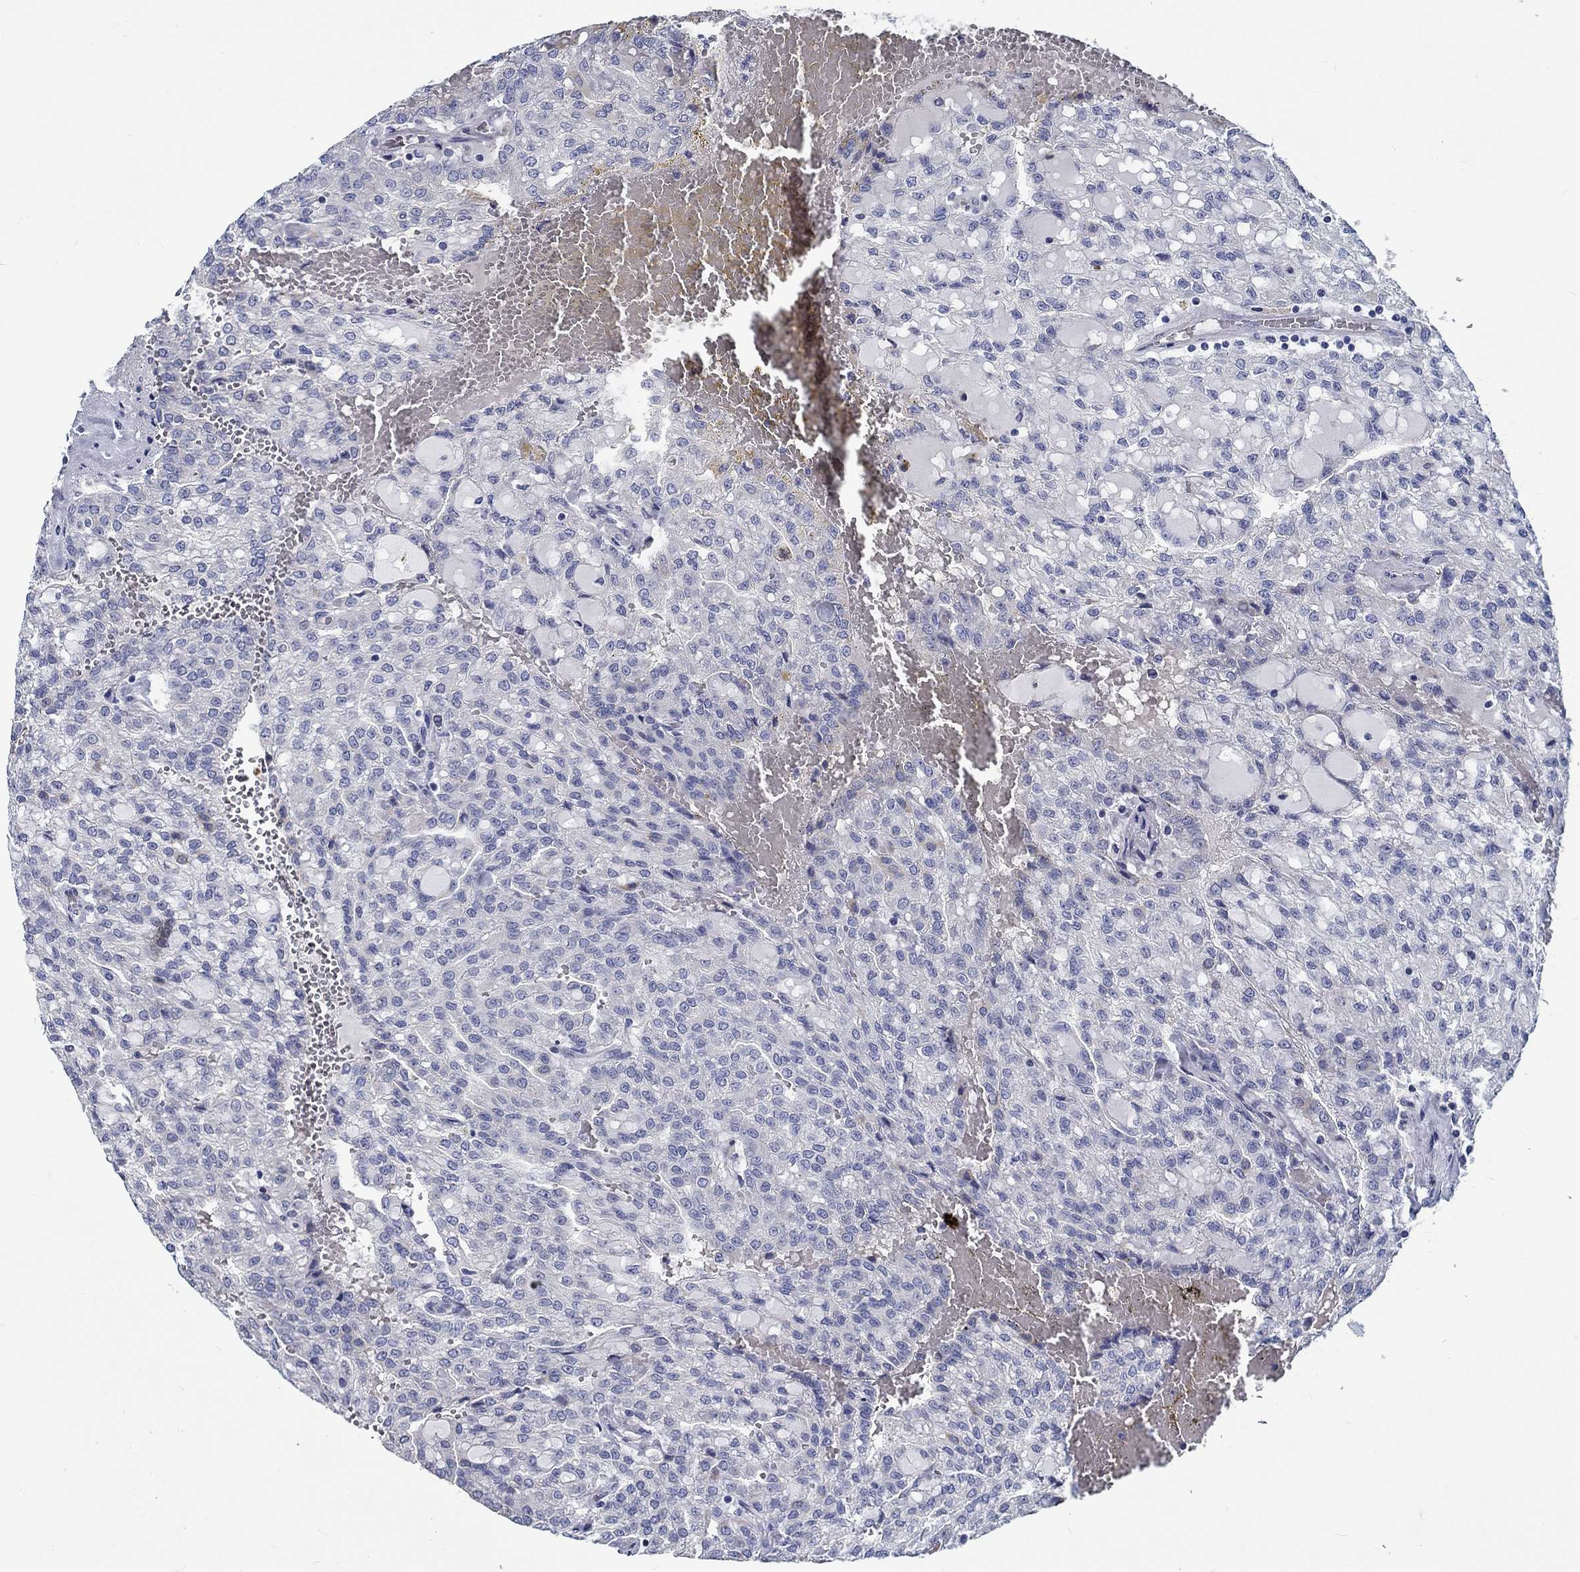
{"staining": {"intensity": "negative", "quantity": "none", "location": "none"}, "tissue": "renal cancer", "cell_type": "Tumor cells", "image_type": "cancer", "snomed": [{"axis": "morphology", "description": "Adenocarcinoma, NOS"}, {"axis": "topography", "description": "Kidney"}], "caption": "The photomicrograph exhibits no staining of tumor cells in renal adenocarcinoma.", "gene": "MYBPC1", "patient": {"sex": "male", "age": 63}}